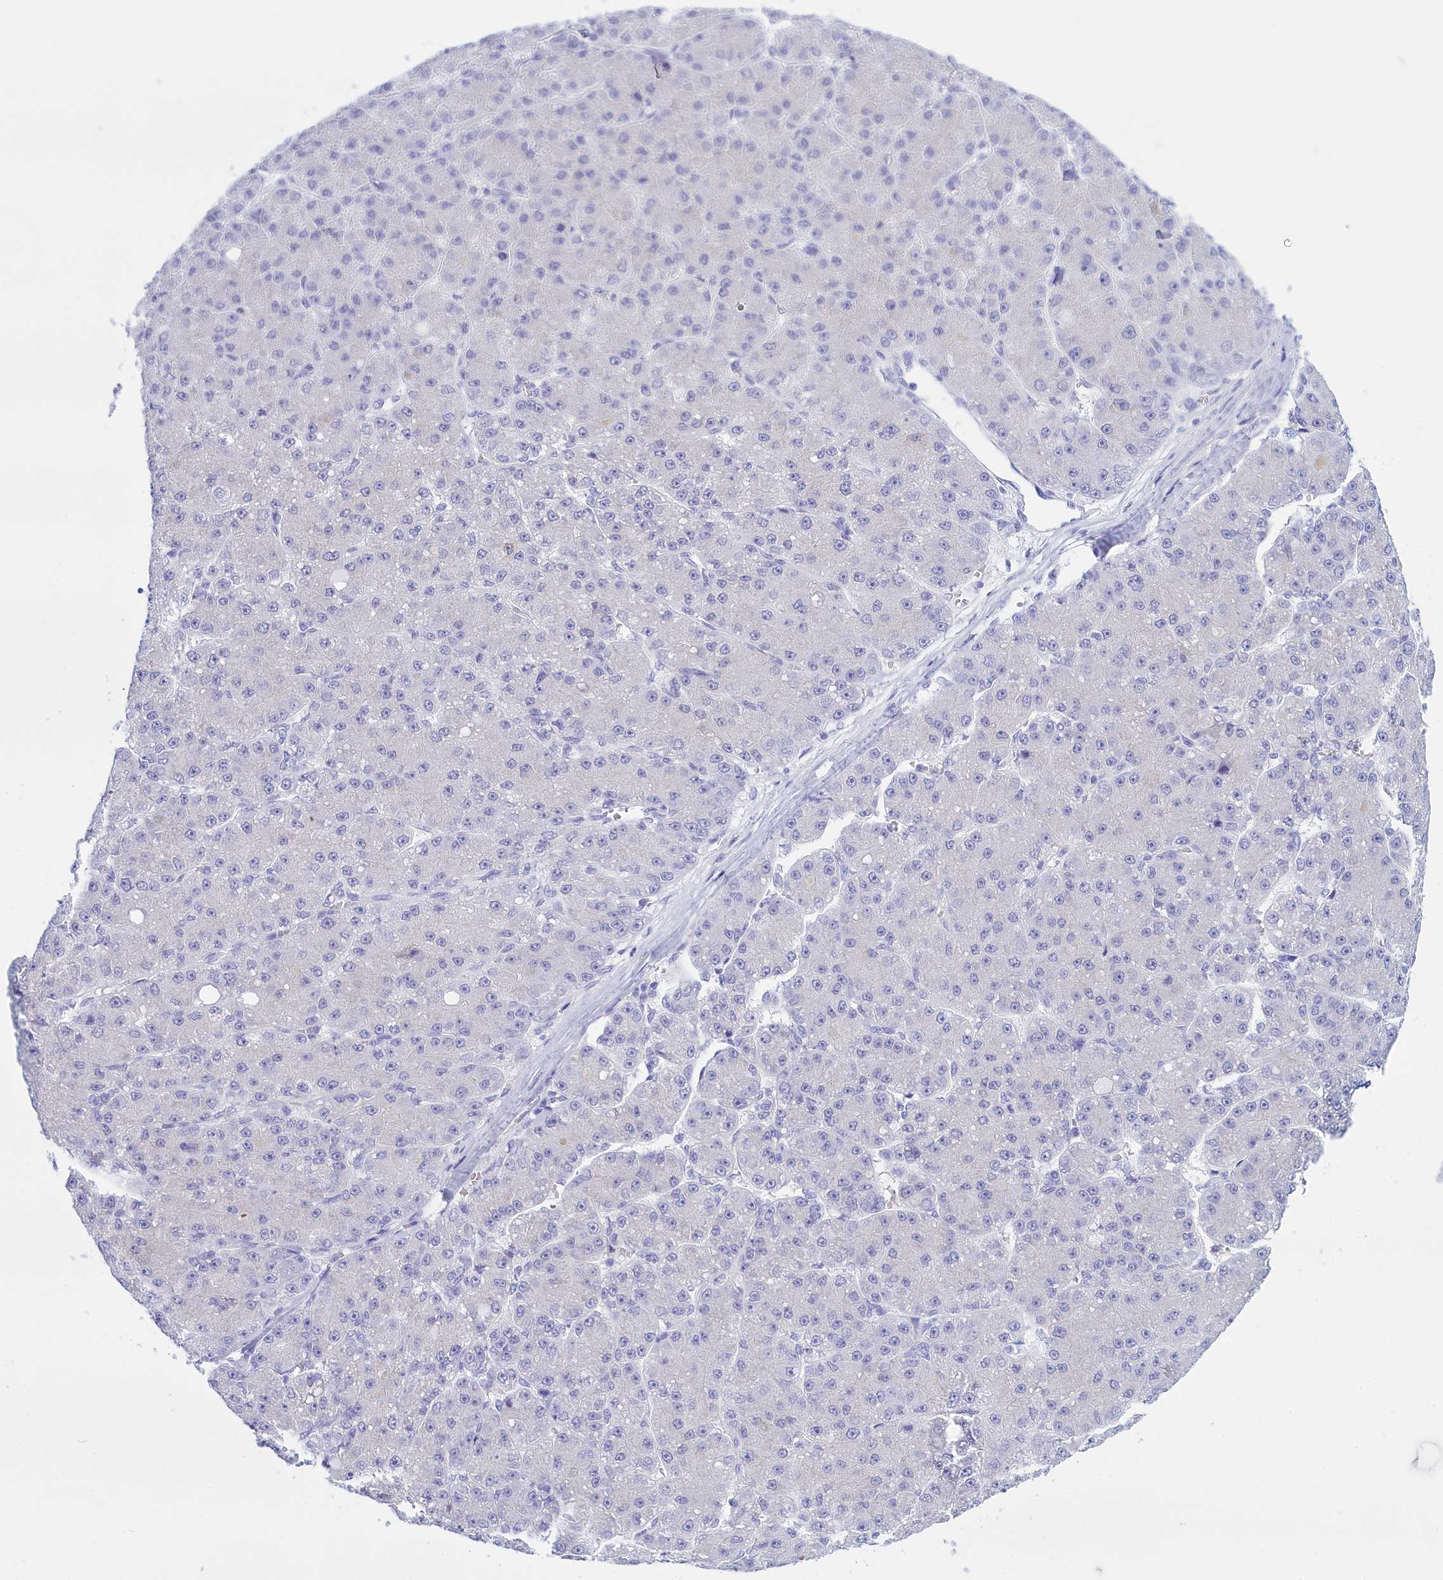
{"staining": {"intensity": "negative", "quantity": "none", "location": "none"}, "tissue": "liver cancer", "cell_type": "Tumor cells", "image_type": "cancer", "snomed": [{"axis": "morphology", "description": "Carcinoma, Hepatocellular, NOS"}, {"axis": "topography", "description": "Liver"}], "caption": "Tumor cells show no significant staining in liver cancer (hepatocellular carcinoma).", "gene": "TMEM97", "patient": {"sex": "male", "age": 67}}